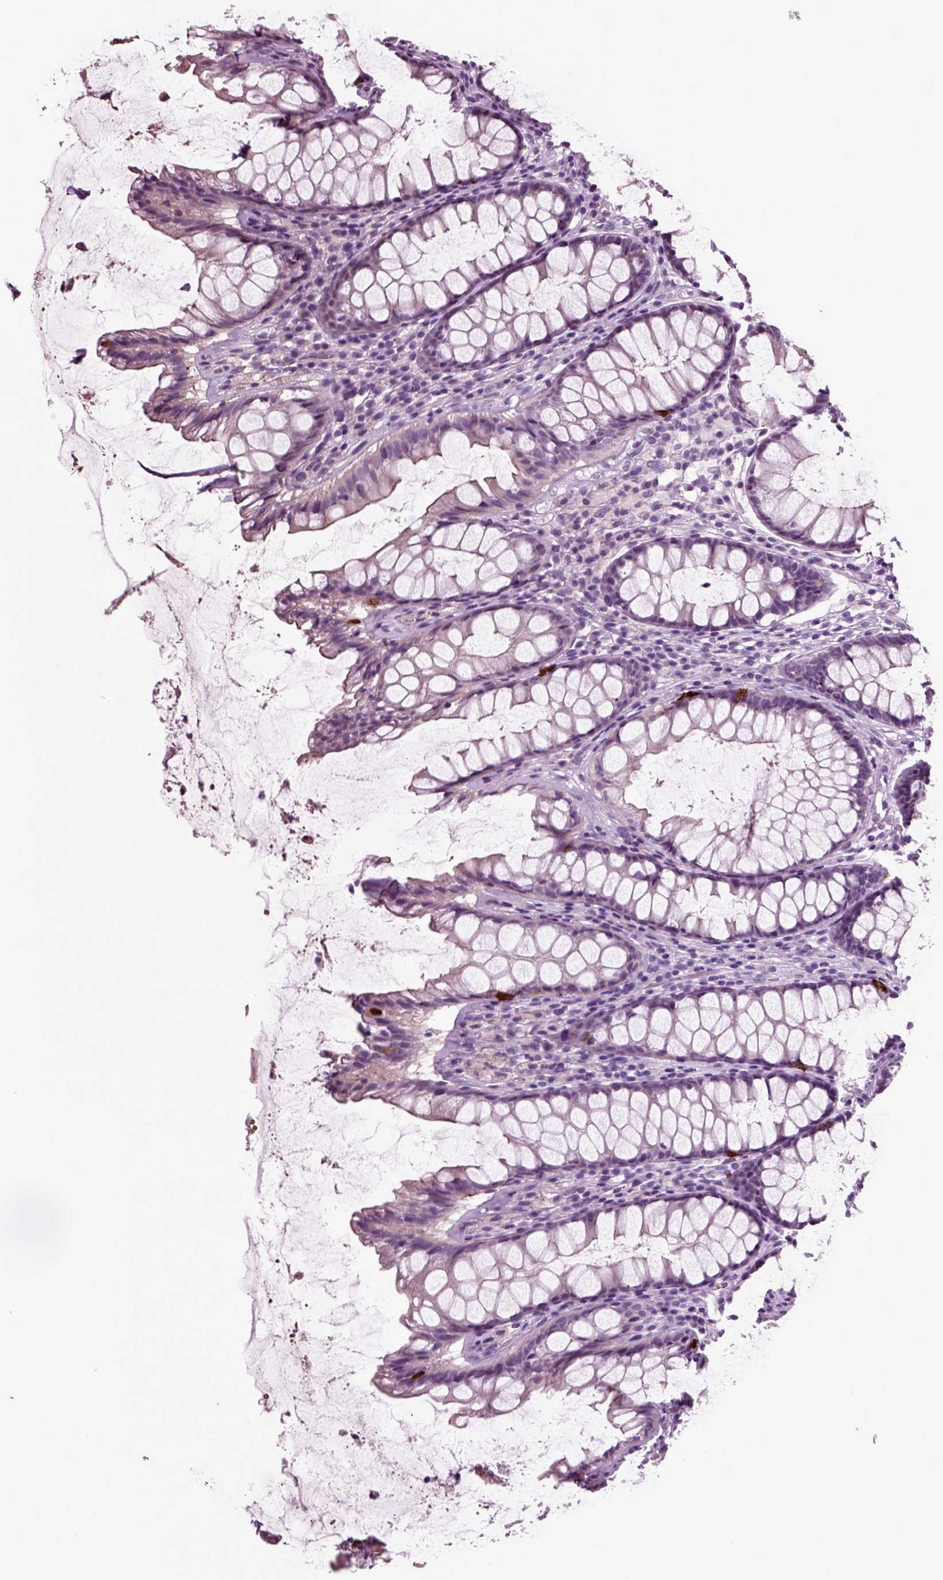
{"staining": {"intensity": "strong", "quantity": "<25%", "location": "cytoplasmic/membranous"}, "tissue": "rectum", "cell_type": "Glandular cells", "image_type": "normal", "snomed": [{"axis": "morphology", "description": "Normal tissue, NOS"}, {"axis": "topography", "description": "Rectum"}], "caption": "IHC micrograph of benign human rectum stained for a protein (brown), which reveals medium levels of strong cytoplasmic/membranous positivity in about <25% of glandular cells.", "gene": "CHGB", "patient": {"sex": "male", "age": 72}}